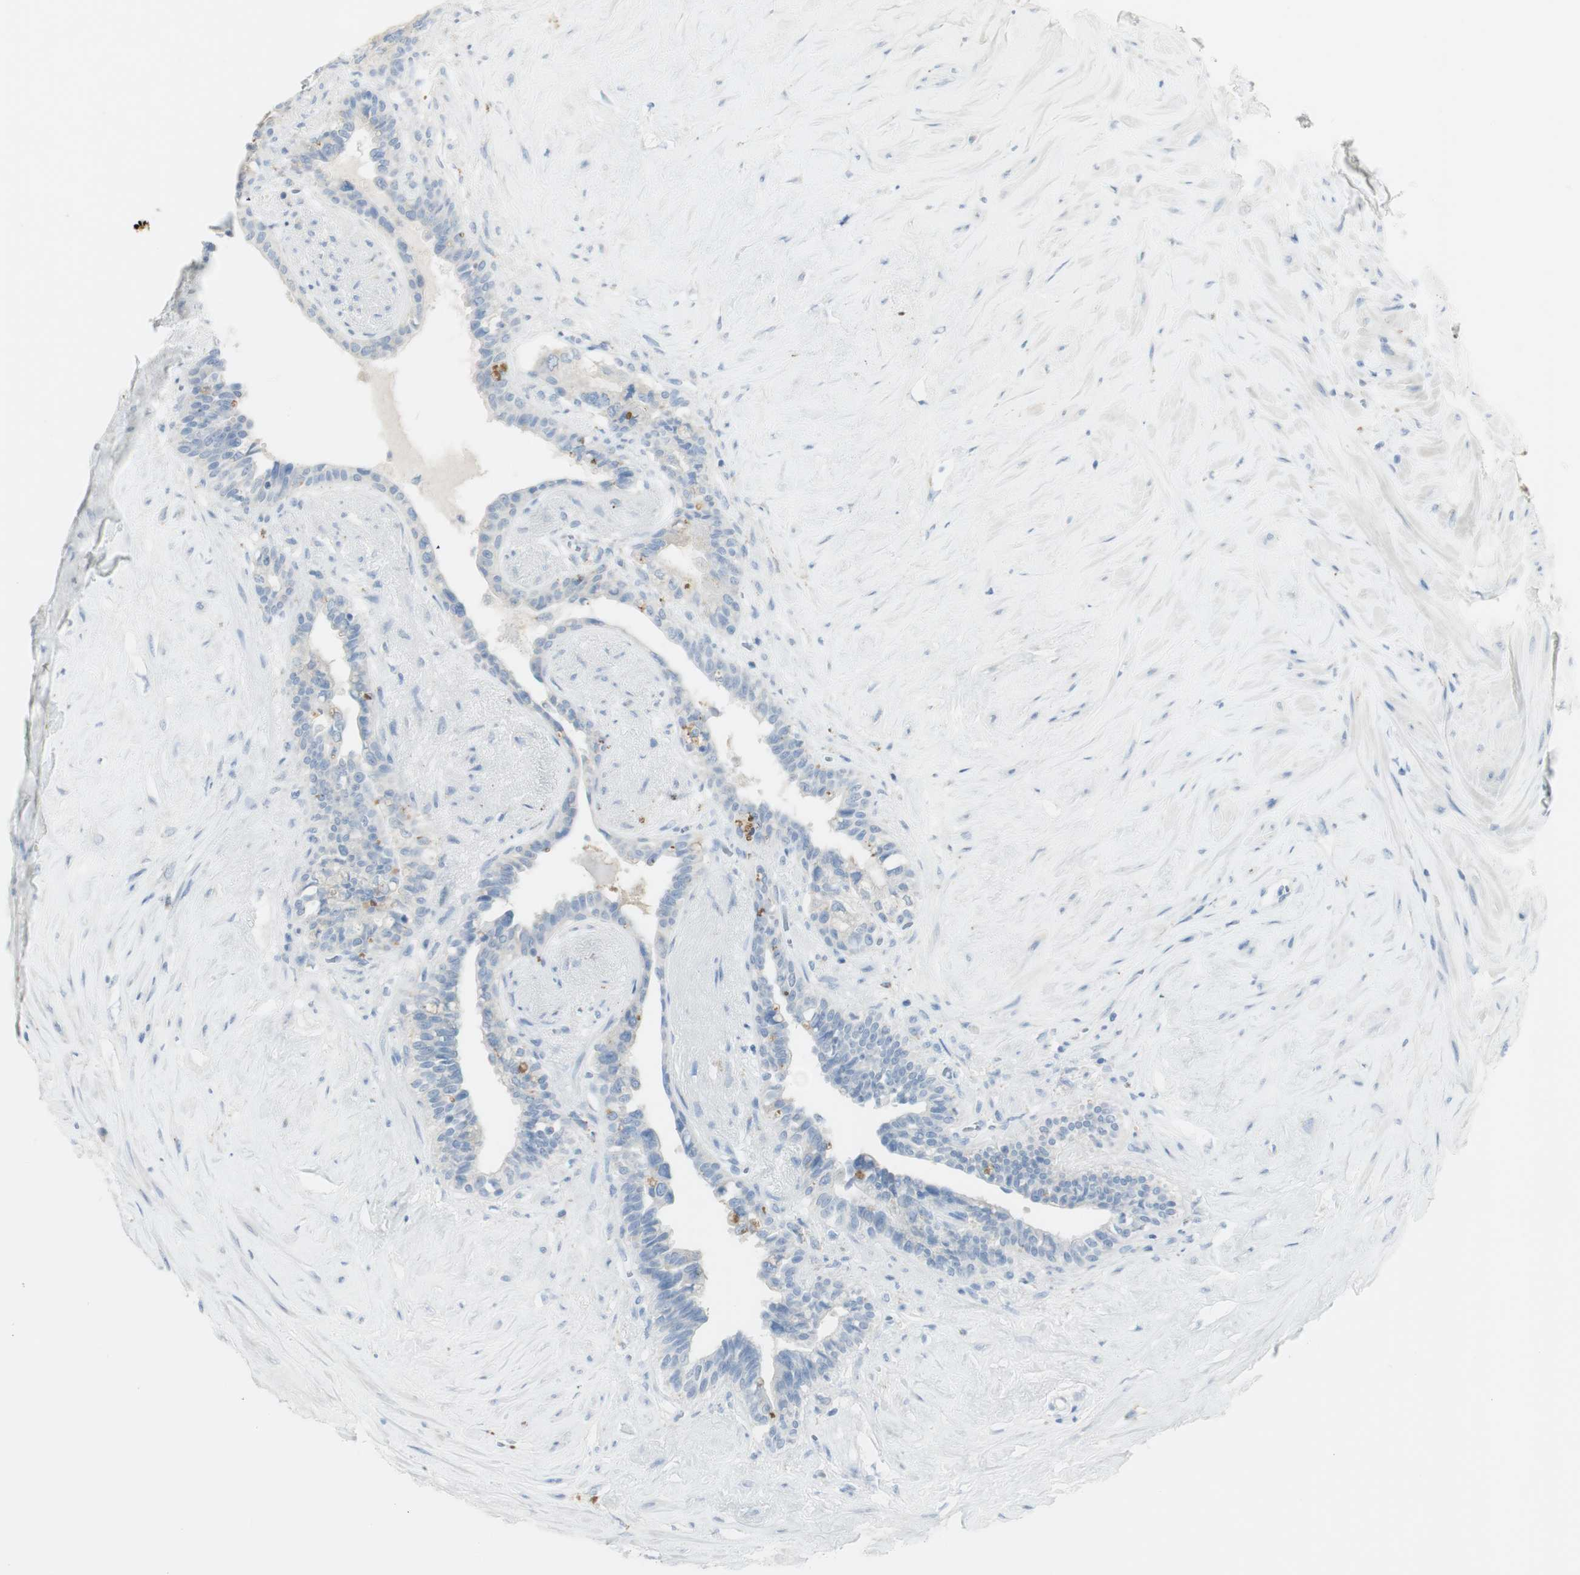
{"staining": {"intensity": "negative", "quantity": "none", "location": "none"}, "tissue": "seminal vesicle", "cell_type": "Glandular cells", "image_type": "normal", "snomed": [{"axis": "morphology", "description": "Normal tissue, NOS"}, {"axis": "topography", "description": "Seminal veicle"}], "caption": "Immunohistochemistry photomicrograph of unremarkable seminal vesicle: seminal vesicle stained with DAB exhibits no significant protein expression in glandular cells.", "gene": "ART3", "patient": {"sex": "male", "age": 63}}